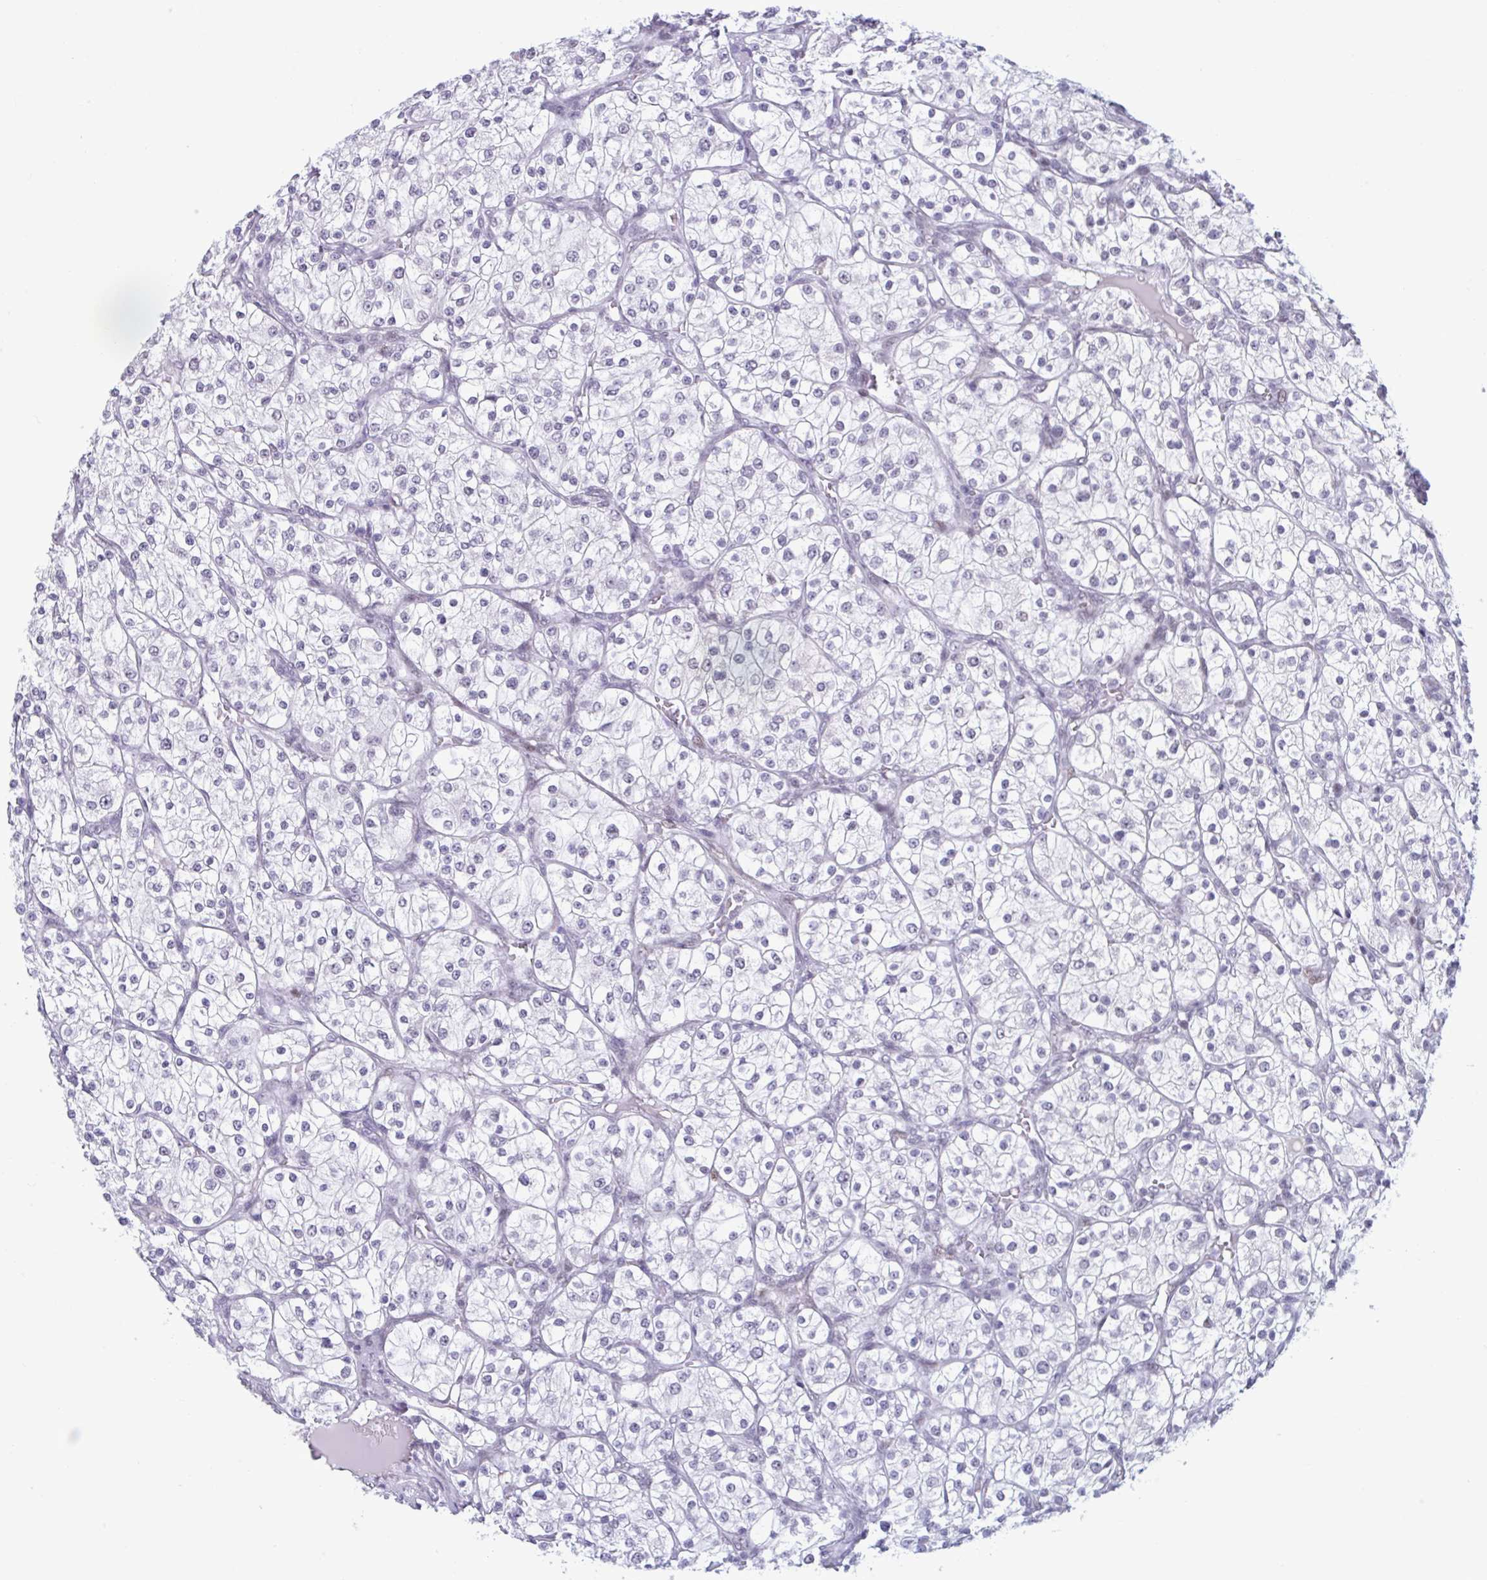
{"staining": {"intensity": "negative", "quantity": "none", "location": "none"}, "tissue": "renal cancer", "cell_type": "Tumor cells", "image_type": "cancer", "snomed": [{"axis": "morphology", "description": "Adenocarcinoma, NOS"}, {"axis": "topography", "description": "Kidney"}], "caption": "Tumor cells are negative for brown protein staining in renal adenocarcinoma. (DAB immunohistochemistry with hematoxylin counter stain).", "gene": "HSD17B6", "patient": {"sex": "male", "age": 80}}